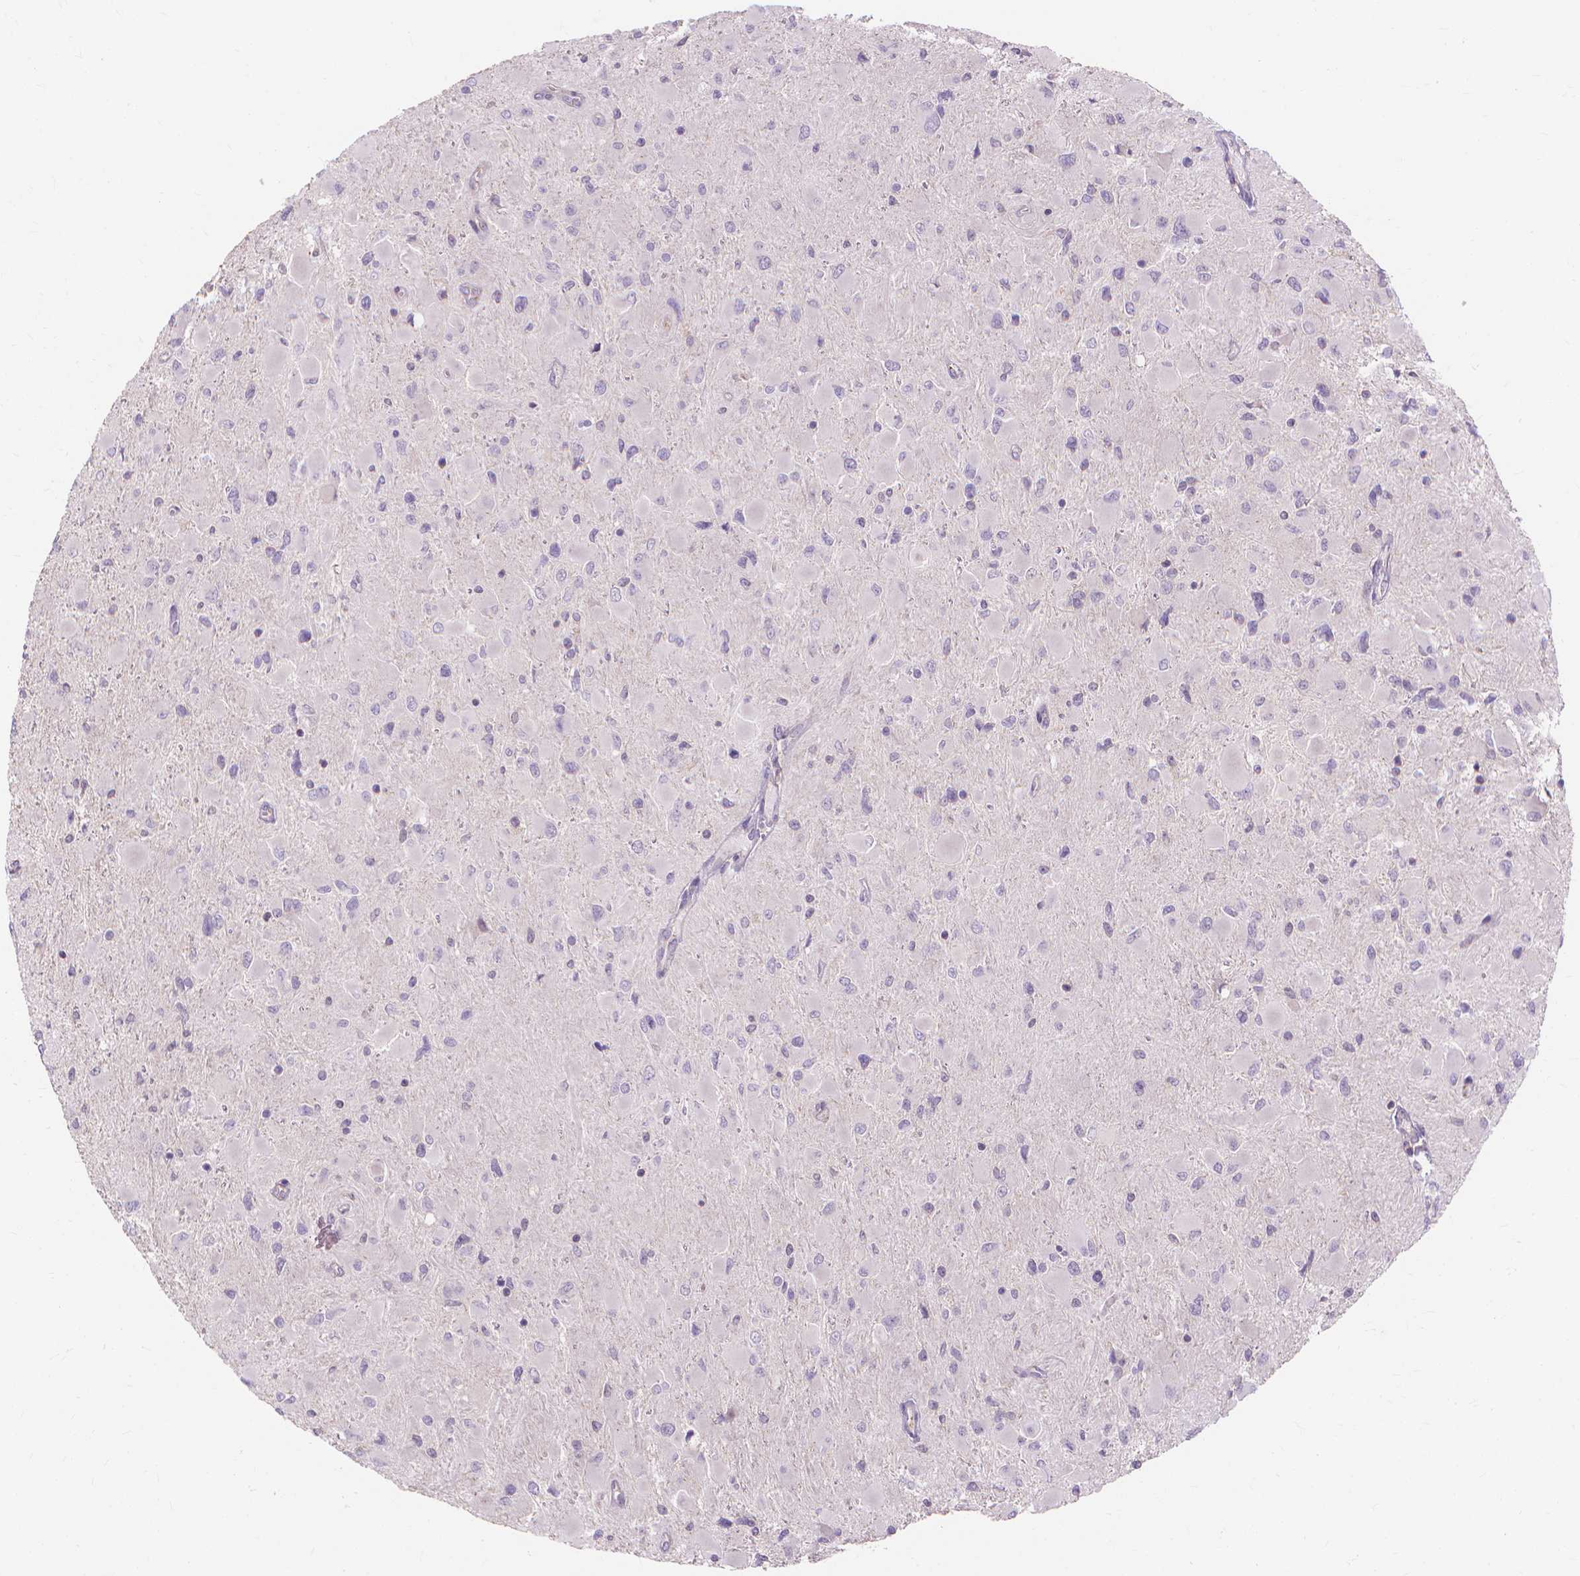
{"staining": {"intensity": "negative", "quantity": "none", "location": "none"}, "tissue": "glioma", "cell_type": "Tumor cells", "image_type": "cancer", "snomed": [{"axis": "morphology", "description": "Glioma, malignant, High grade"}, {"axis": "topography", "description": "Cerebral cortex"}], "caption": "Immunohistochemistry micrograph of neoplastic tissue: malignant glioma (high-grade) stained with DAB (3,3'-diaminobenzidine) displays no significant protein positivity in tumor cells.", "gene": "PRDM13", "patient": {"sex": "female", "age": 36}}